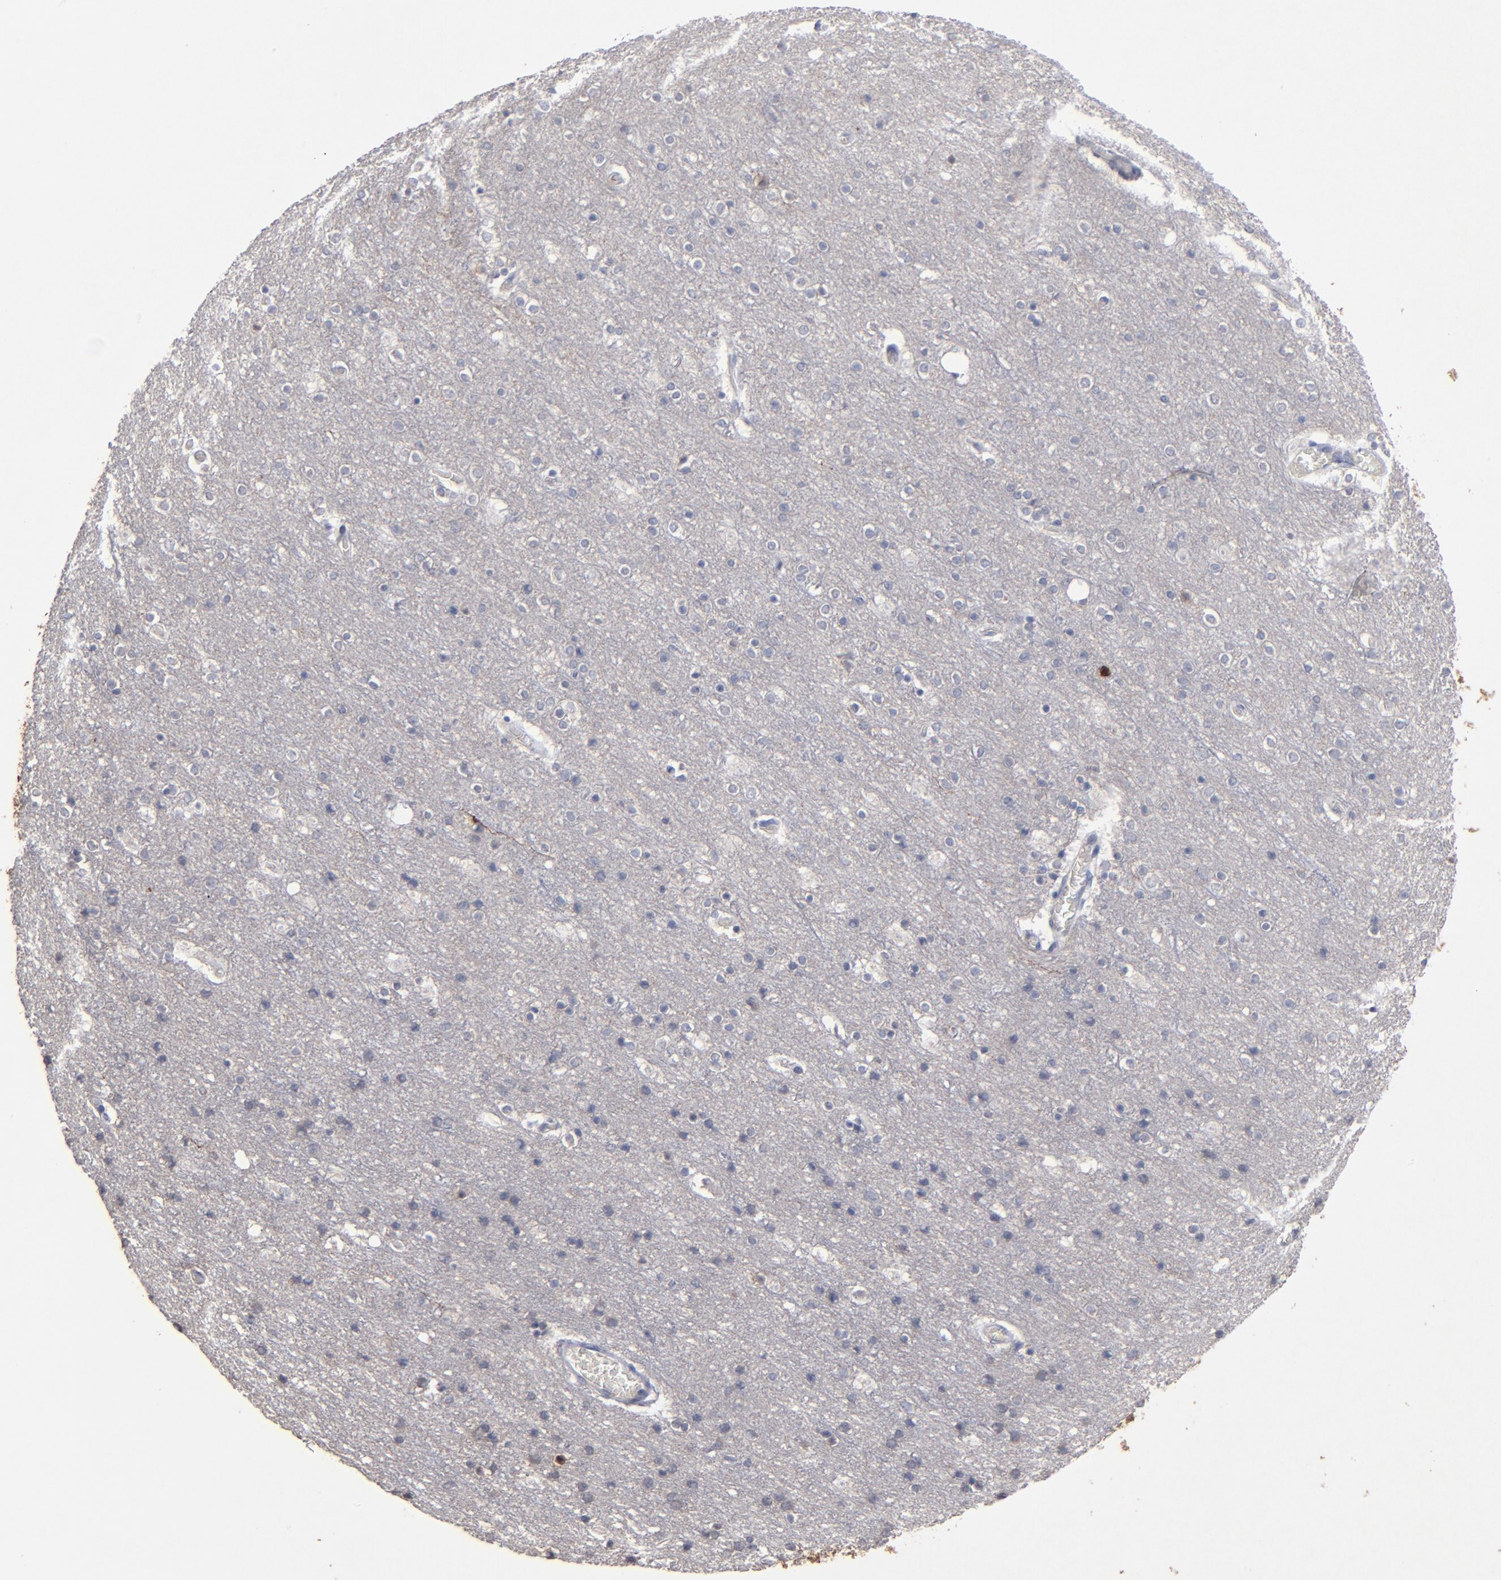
{"staining": {"intensity": "negative", "quantity": "none", "location": "none"}, "tissue": "cerebral cortex", "cell_type": "Endothelial cells", "image_type": "normal", "snomed": [{"axis": "morphology", "description": "Normal tissue, NOS"}, {"axis": "topography", "description": "Cerebral cortex"}], "caption": "Immunohistochemistry photomicrograph of unremarkable cerebral cortex: human cerebral cortex stained with DAB (3,3'-diaminobenzidine) exhibits no significant protein staining in endothelial cells.", "gene": "RPH3A", "patient": {"sex": "female", "age": 54}}